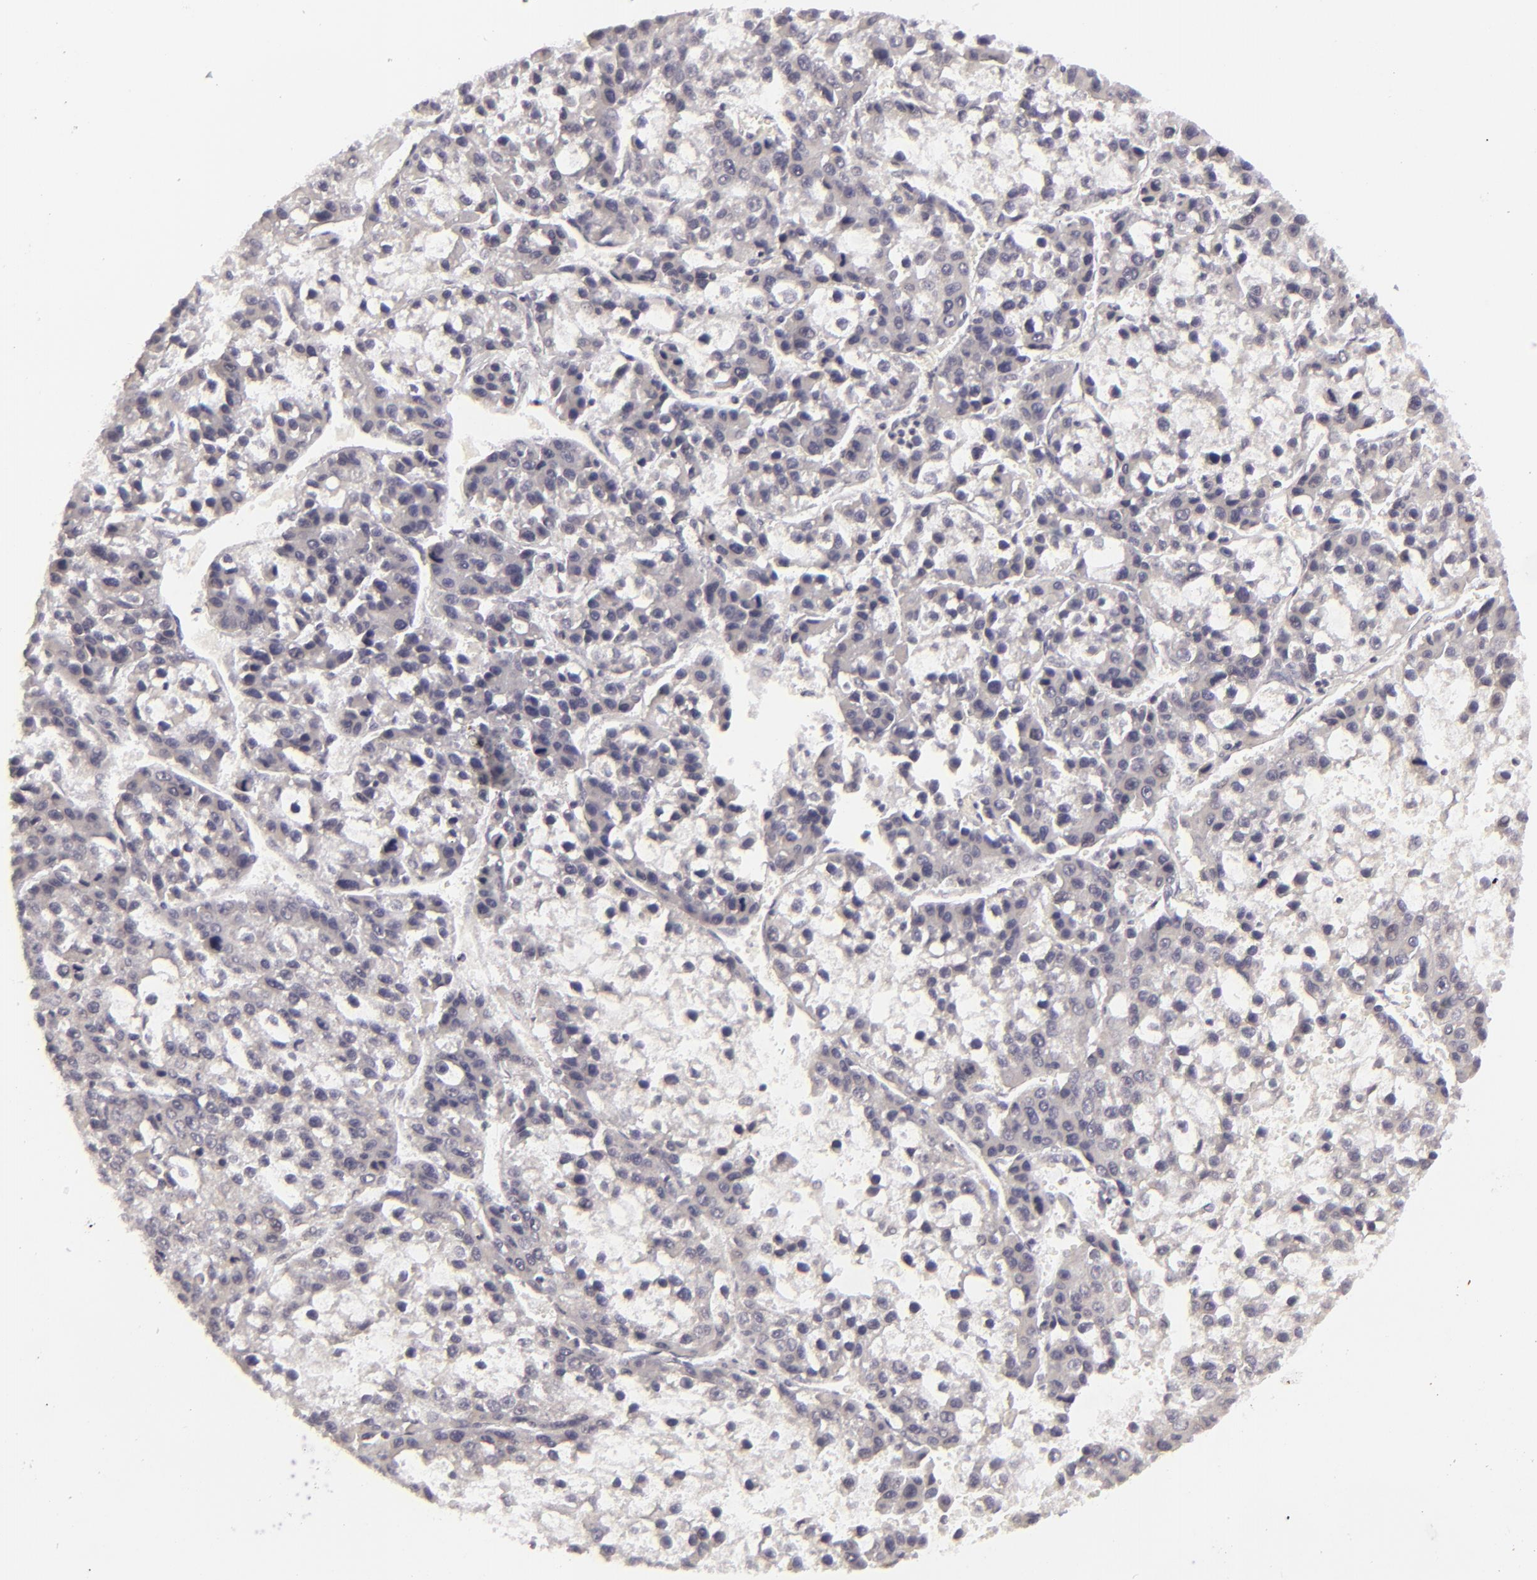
{"staining": {"intensity": "negative", "quantity": "none", "location": "none"}, "tissue": "liver cancer", "cell_type": "Tumor cells", "image_type": "cancer", "snomed": [{"axis": "morphology", "description": "Carcinoma, Hepatocellular, NOS"}, {"axis": "topography", "description": "Liver"}], "caption": "Human liver hepatocellular carcinoma stained for a protein using immunohistochemistry (IHC) demonstrates no expression in tumor cells.", "gene": "SIX1", "patient": {"sex": "female", "age": 66}}